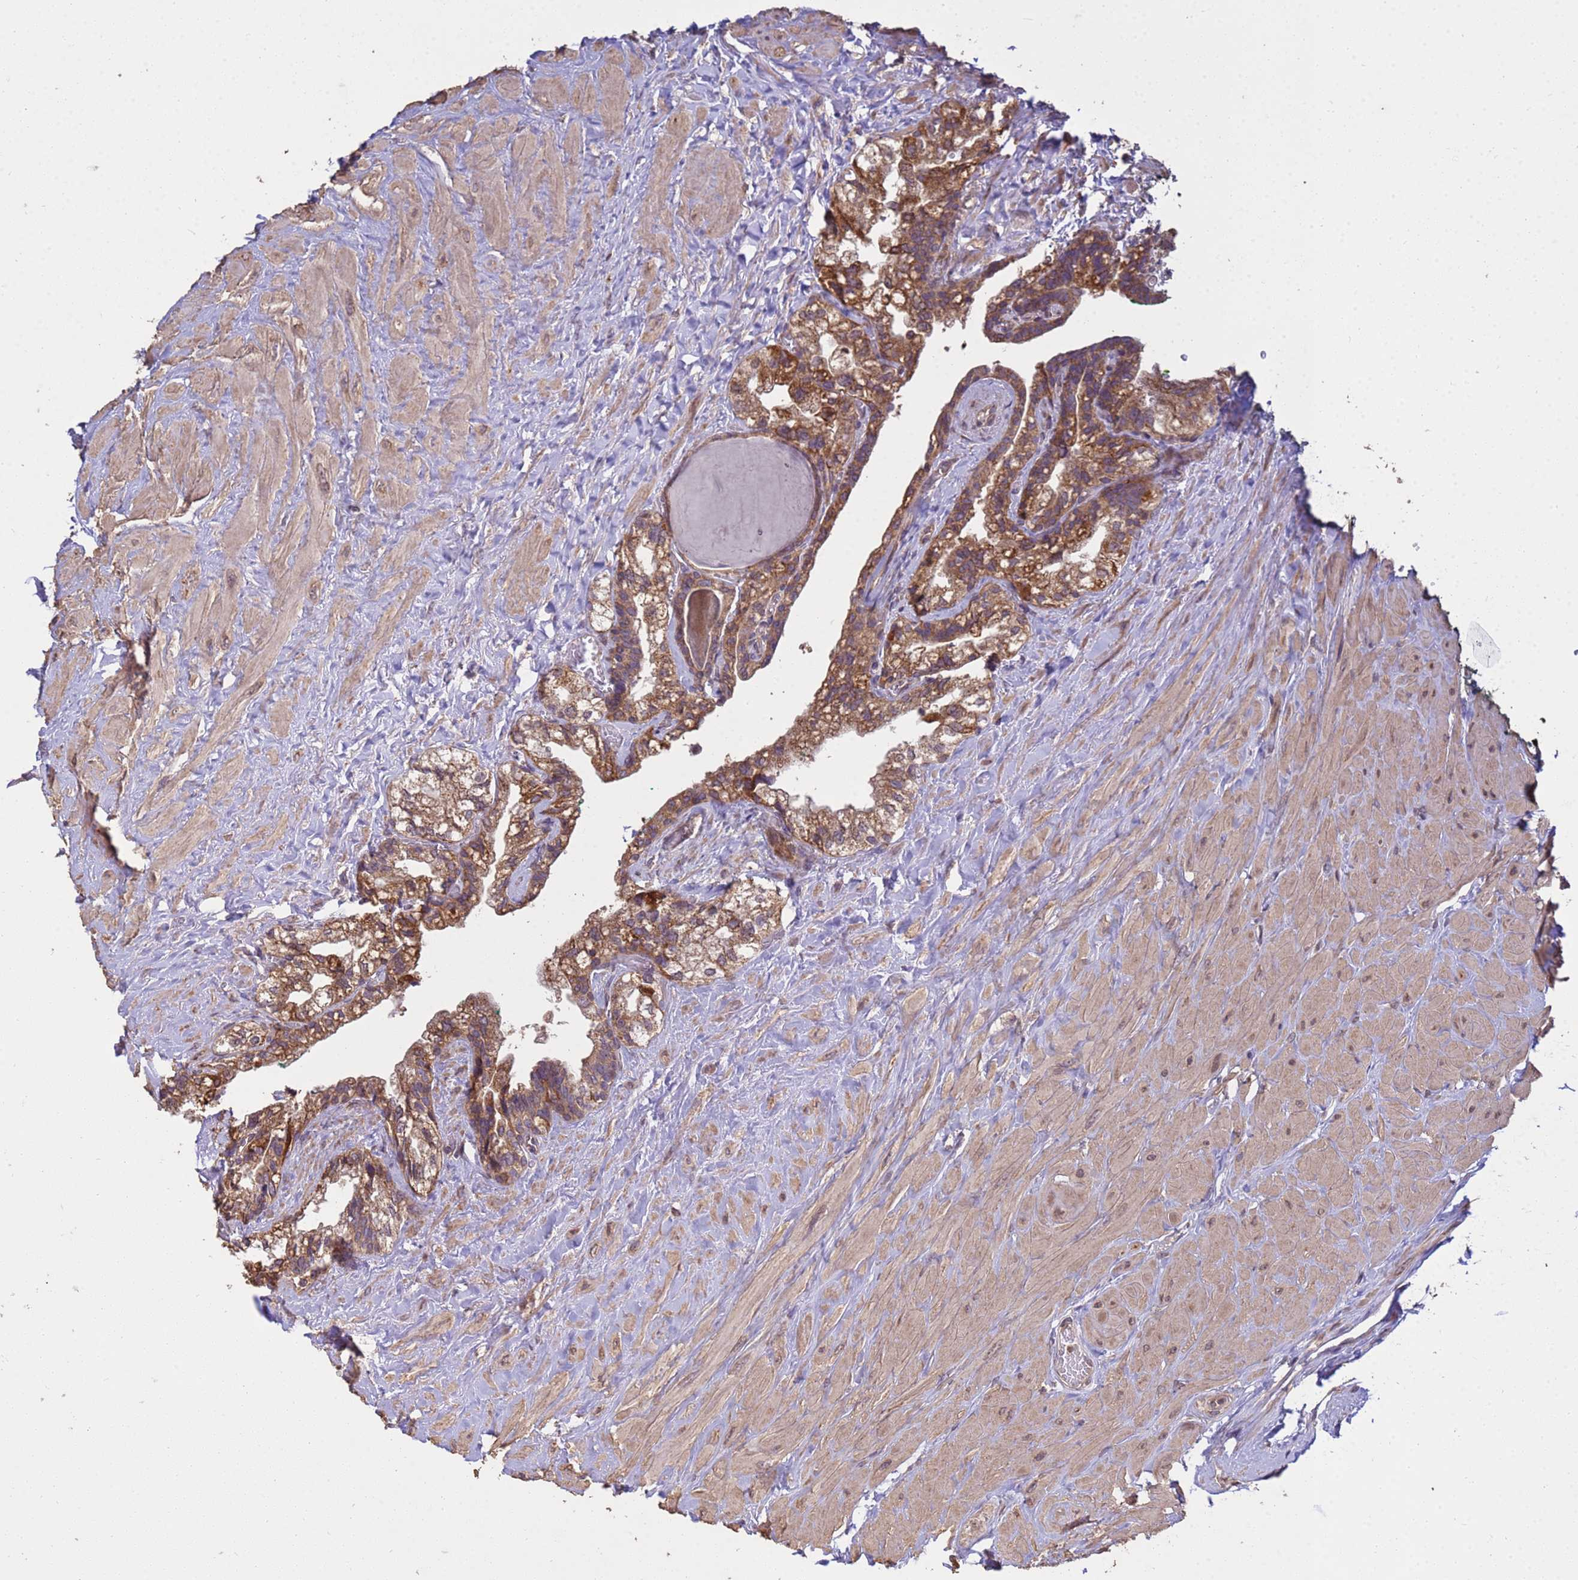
{"staining": {"intensity": "moderate", "quantity": ">75%", "location": "cytoplasmic/membranous"}, "tissue": "seminal vesicle", "cell_type": "Glandular cells", "image_type": "normal", "snomed": [{"axis": "morphology", "description": "Normal tissue, NOS"}, {"axis": "topography", "description": "Seminal veicle"}, {"axis": "topography", "description": "Peripheral nerve tissue"}], "caption": "Immunohistochemistry image of normal human seminal vesicle stained for a protein (brown), which displays medium levels of moderate cytoplasmic/membranous positivity in about >75% of glandular cells.", "gene": "P2RX7", "patient": {"sex": "male", "age": 60}}